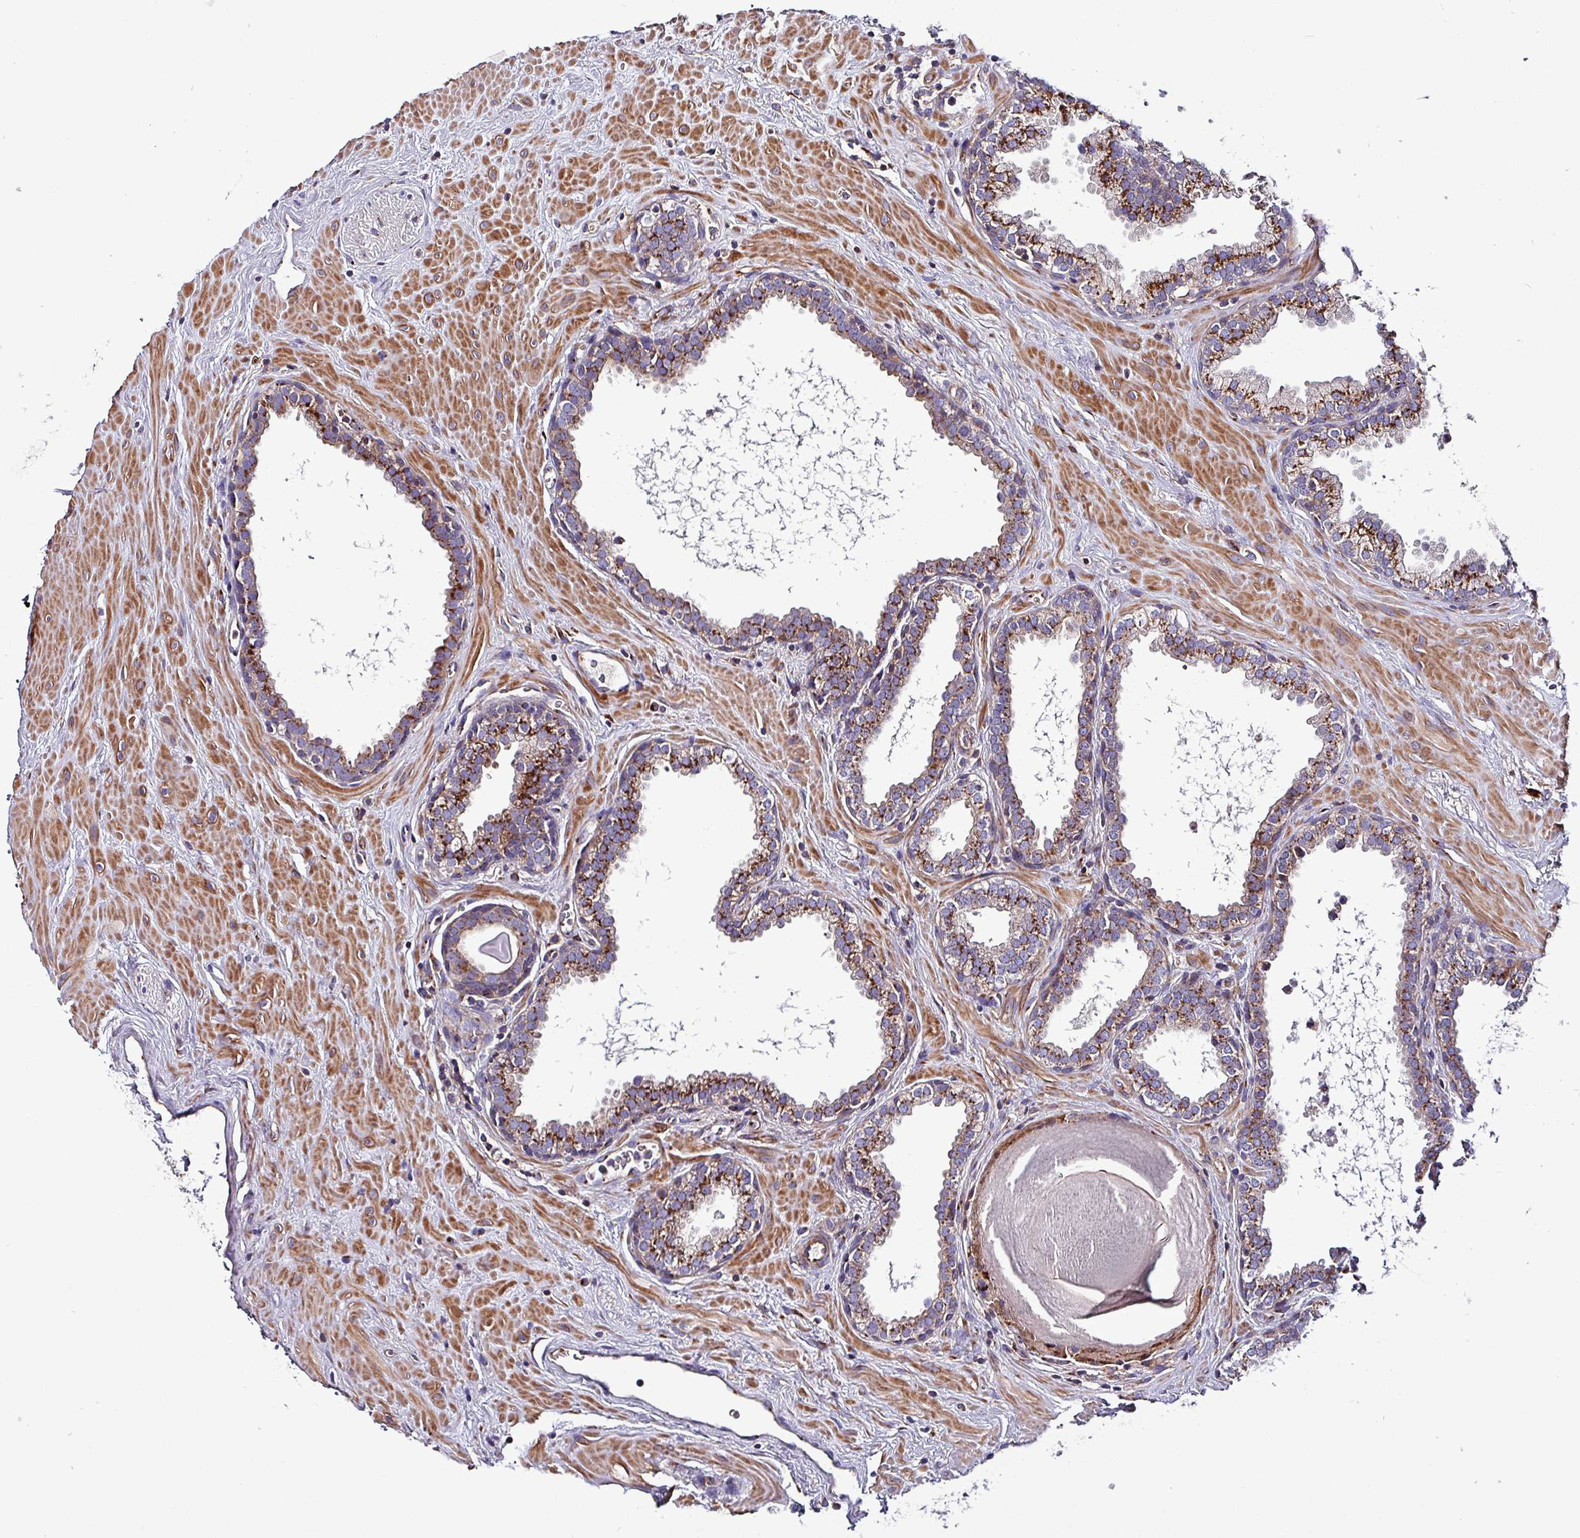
{"staining": {"intensity": "moderate", "quantity": "25%-75%", "location": "cytoplasmic/membranous"}, "tissue": "prostate", "cell_type": "Glandular cells", "image_type": "normal", "snomed": [{"axis": "morphology", "description": "Normal tissue, NOS"}, {"axis": "topography", "description": "Prostate"}], "caption": "Glandular cells reveal medium levels of moderate cytoplasmic/membranous staining in about 25%-75% of cells in normal human prostate. Using DAB (3,3'-diaminobenzidine) (brown) and hematoxylin (blue) stains, captured at high magnification using brightfield microscopy.", "gene": "VAMP4", "patient": {"sex": "male", "age": 51}}